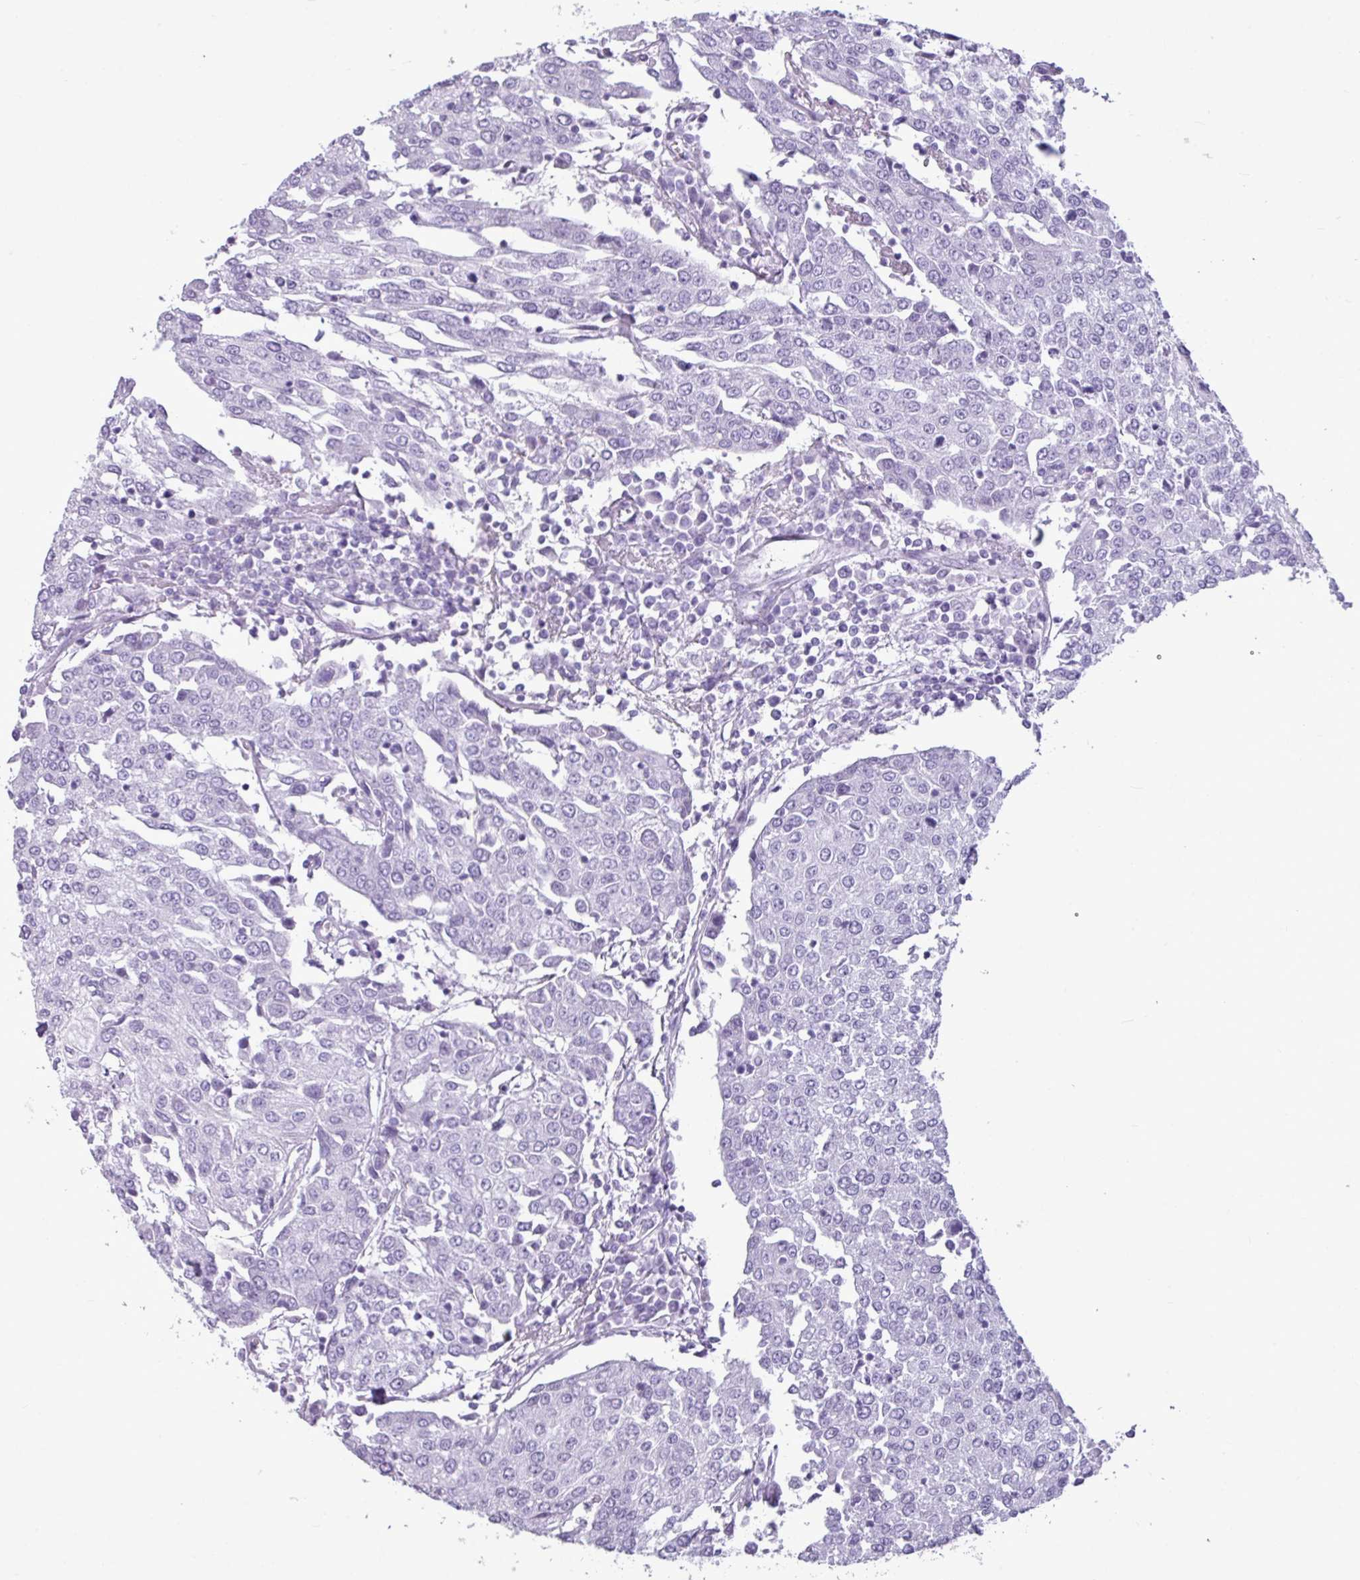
{"staining": {"intensity": "negative", "quantity": "none", "location": "none"}, "tissue": "urothelial cancer", "cell_type": "Tumor cells", "image_type": "cancer", "snomed": [{"axis": "morphology", "description": "Urothelial carcinoma, High grade"}, {"axis": "topography", "description": "Urinary bladder"}], "caption": "DAB immunohistochemical staining of urothelial cancer reveals no significant positivity in tumor cells.", "gene": "AMY1B", "patient": {"sex": "female", "age": 85}}